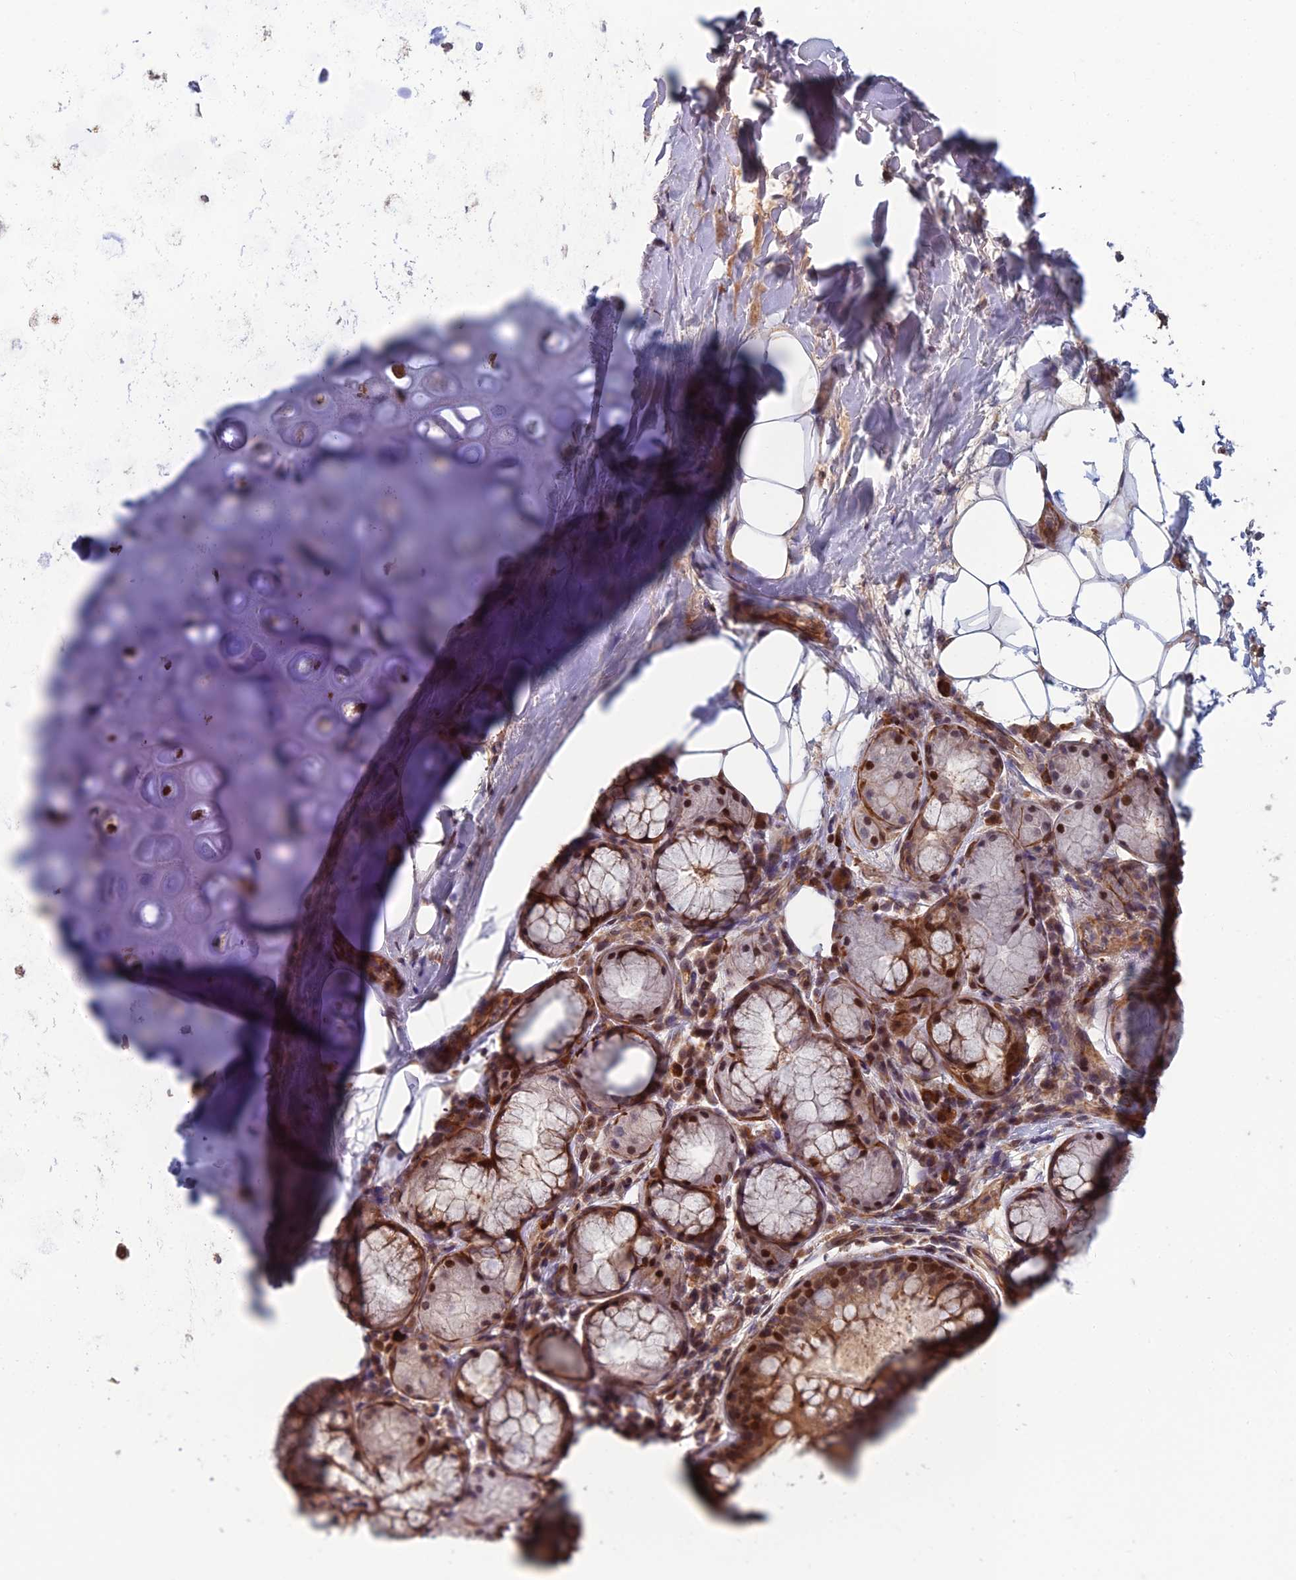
{"staining": {"intensity": "negative", "quantity": "none", "location": "none"}, "tissue": "adipose tissue", "cell_type": "Adipocytes", "image_type": "normal", "snomed": [{"axis": "morphology", "description": "Normal tissue, NOS"}, {"axis": "topography", "description": "Lymph node"}, {"axis": "topography", "description": "Cartilage tissue"}, {"axis": "topography", "description": "Bronchus"}], "caption": "IHC micrograph of benign human adipose tissue stained for a protein (brown), which displays no staining in adipocytes. (DAB IHC visualized using brightfield microscopy, high magnification).", "gene": "CCDC183", "patient": {"sex": "male", "age": 63}}